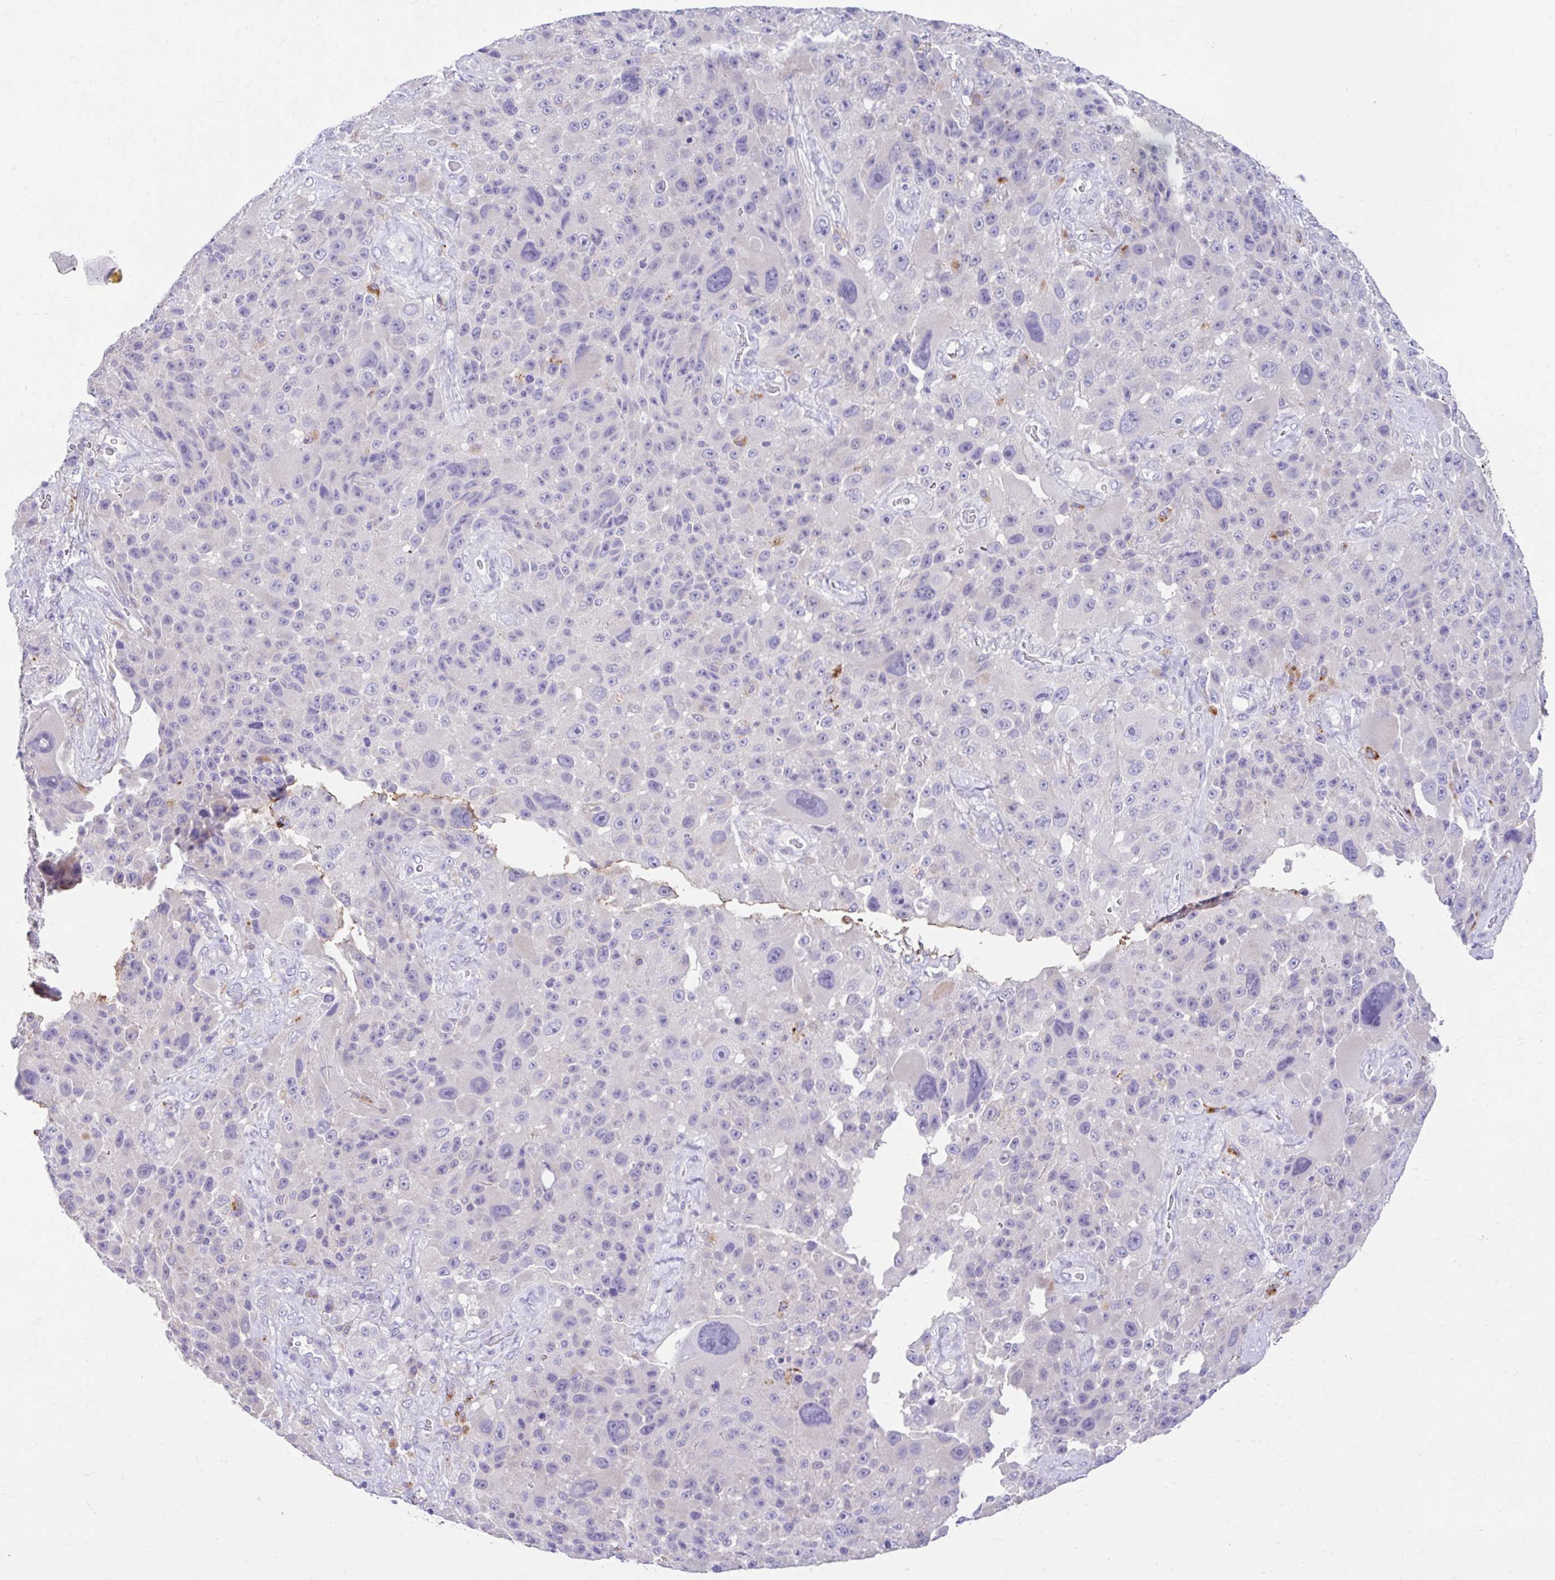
{"staining": {"intensity": "negative", "quantity": "none", "location": "none"}, "tissue": "melanoma", "cell_type": "Tumor cells", "image_type": "cancer", "snomed": [{"axis": "morphology", "description": "Malignant melanoma, Metastatic site"}, {"axis": "topography", "description": "Lymph node"}], "caption": "An immunohistochemistry photomicrograph of malignant melanoma (metastatic site) is shown. There is no staining in tumor cells of malignant melanoma (metastatic site).", "gene": "ZNF33A", "patient": {"sex": "male", "age": 62}}